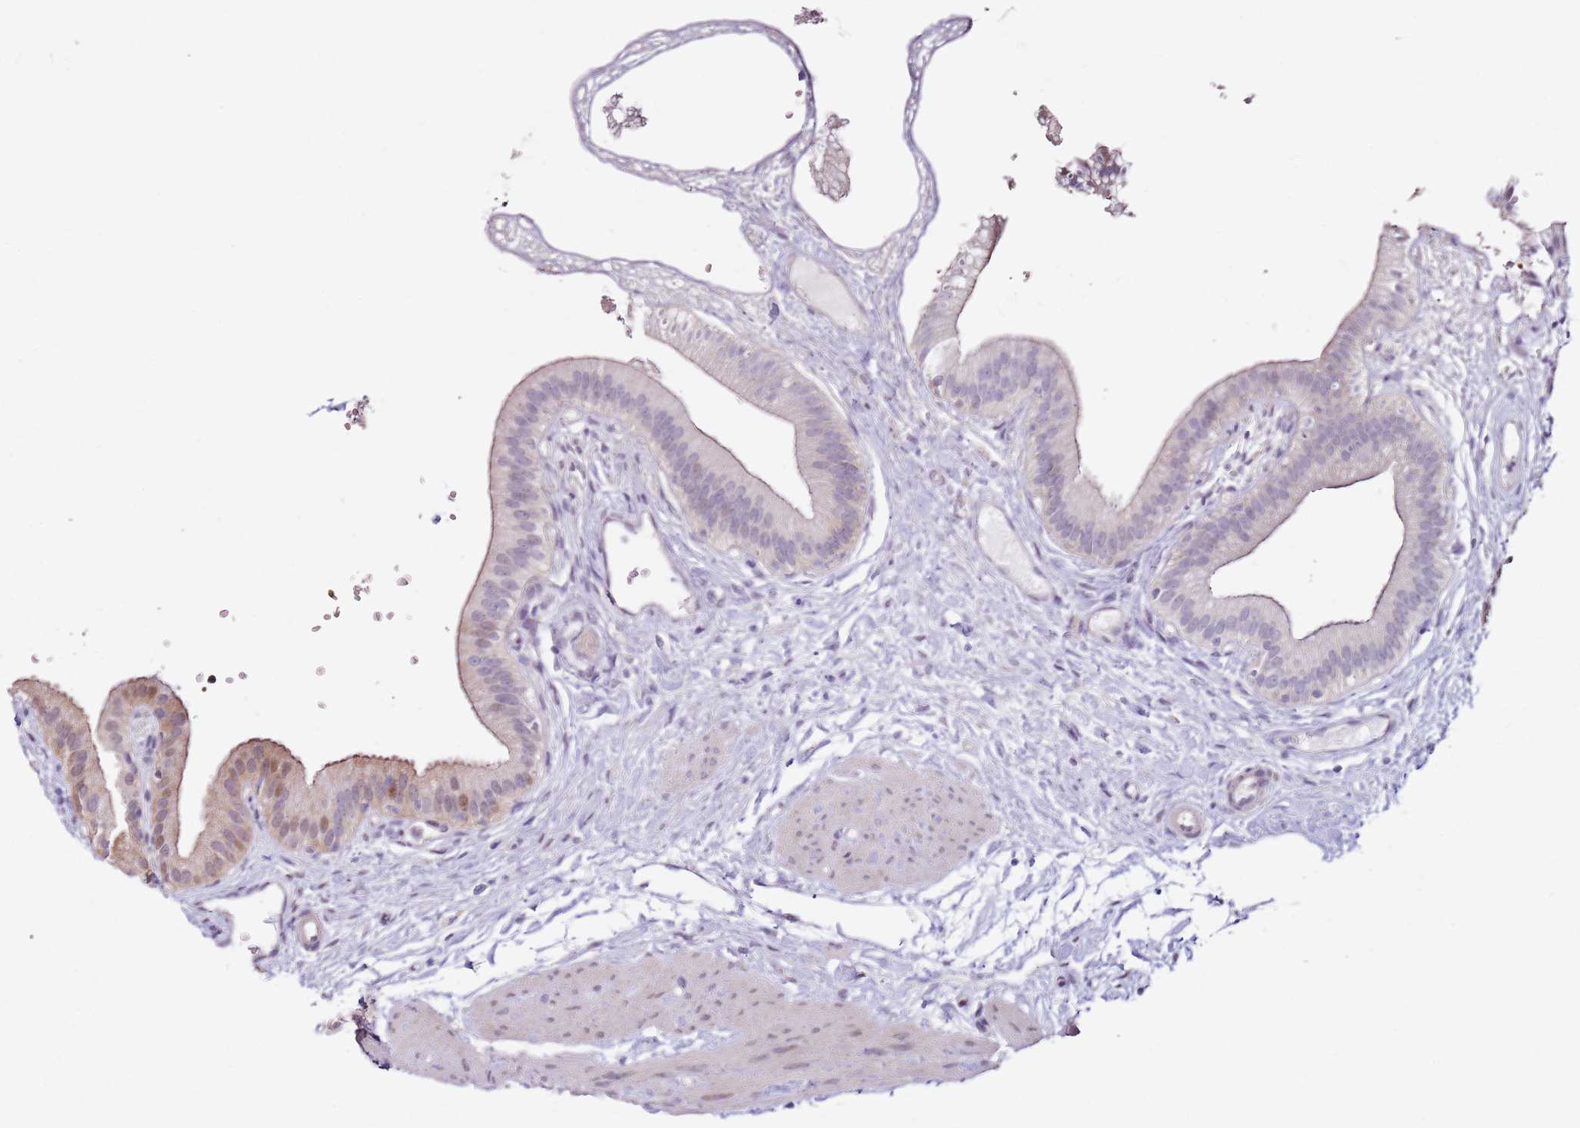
{"staining": {"intensity": "moderate", "quantity": "25%-75%", "location": "cytoplasmic/membranous,nuclear"}, "tissue": "gallbladder", "cell_type": "Glandular cells", "image_type": "normal", "snomed": [{"axis": "morphology", "description": "Normal tissue, NOS"}, {"axis": "topography", "description": "Gallbladder"}], "caption": "Approximately 25%-75% of glandular cells in benign human gallbladder exhibit moderate cytoplasmic/membranous,nuclear protein staining as visualized by brown immunohistochemical staining.", "gene": "PSMD4", "patient": {"sex": "female", "age": 54}}